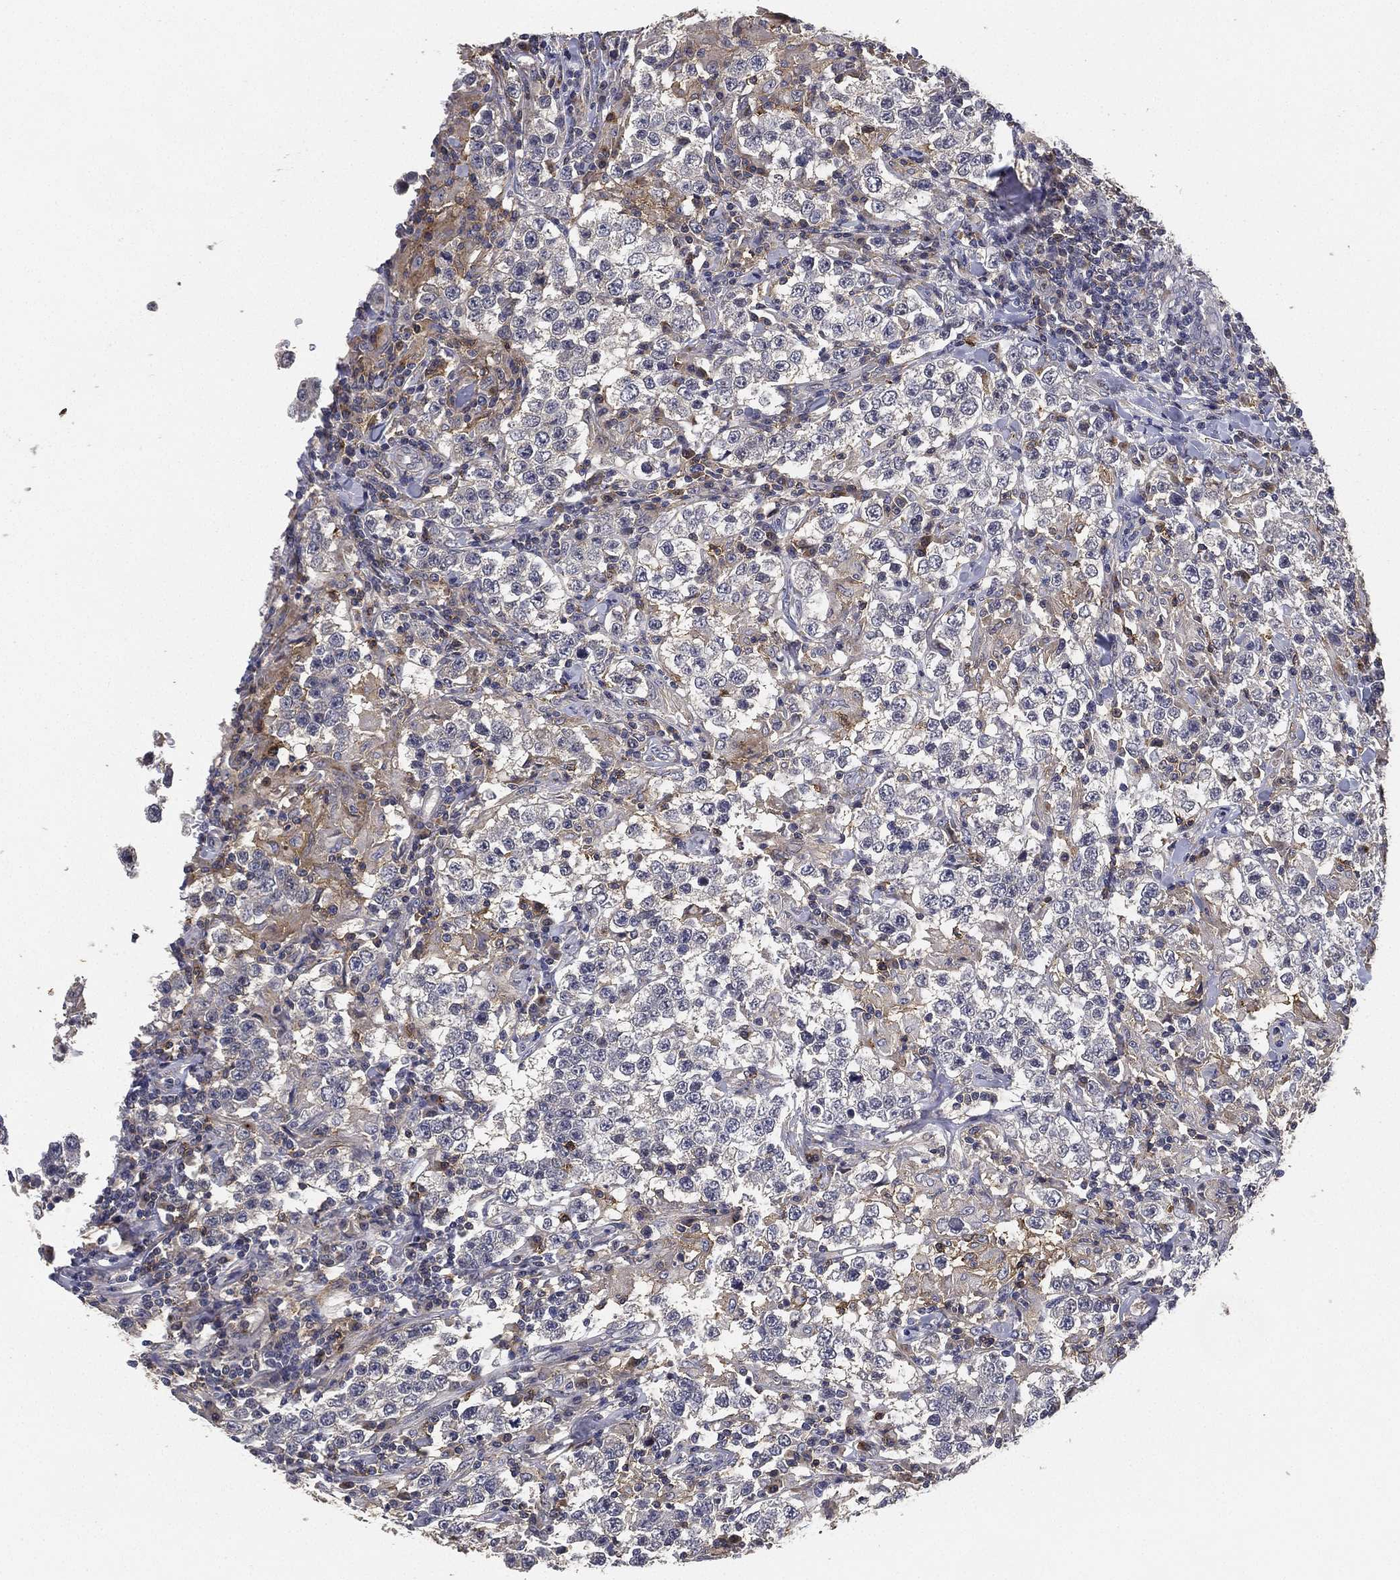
{"staining": {"intensity": "negative", "quantity": "none", "location": "none"}, "tissue": "testis cancer", "cell_type": "Tumor cells", "image_type": "cancer", "snomed": [{"axis": "morphology", "description": "Seminoma, NOS"}, {"axis": "morphology", "description": "Carcinoma, Embryonal, NOS"}, {"axis": "topography", "description": "Testis"}], "caption": "Testis cancer stained for a protein using immunohistochemistry shows no expression tumor cells.", "gene": "CFAP251", "patient": {"sex": "male", "age": 41}}